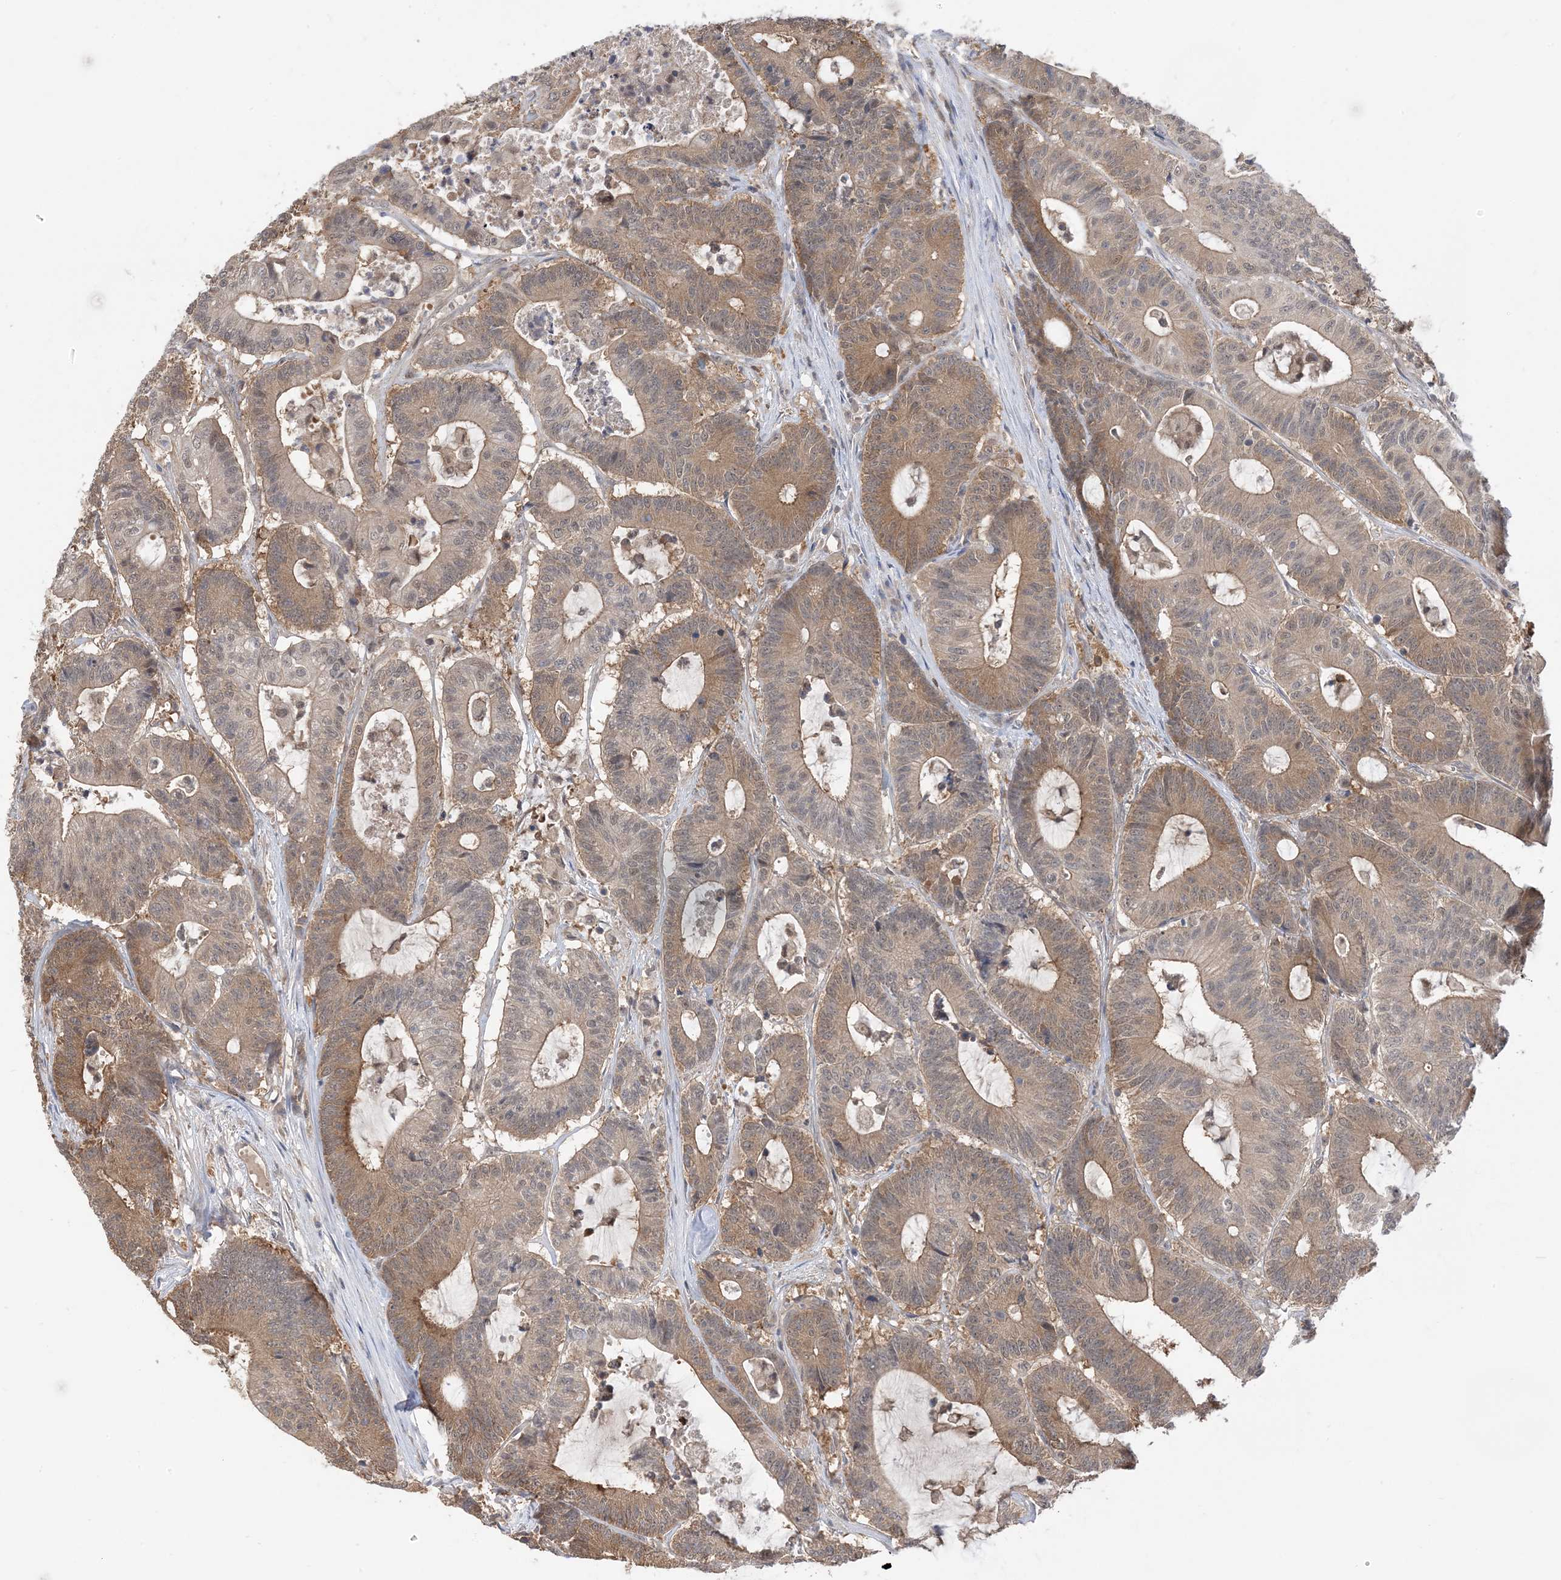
{"staining": {"intensity": "moderate", "quantity": ">75%", "location": "cytoplasmic/membranous"}, "tissue": "colorectal cancer", "cell_type": "Tumor cells", "image_type": "cancer", "snomed": [{"axis": "morphology", "description": "Adenocarcinoma, NOS"}, {"axis": "topography", "description": "Colon"}], "caption": "Colorectal cancer (adenocarcinoma) stained for a protein shows moderate cytoplasmic/membranous positivity in tumor cells.", "gene": "WDR26", "patient": {"sex": "female", "age": 84}}